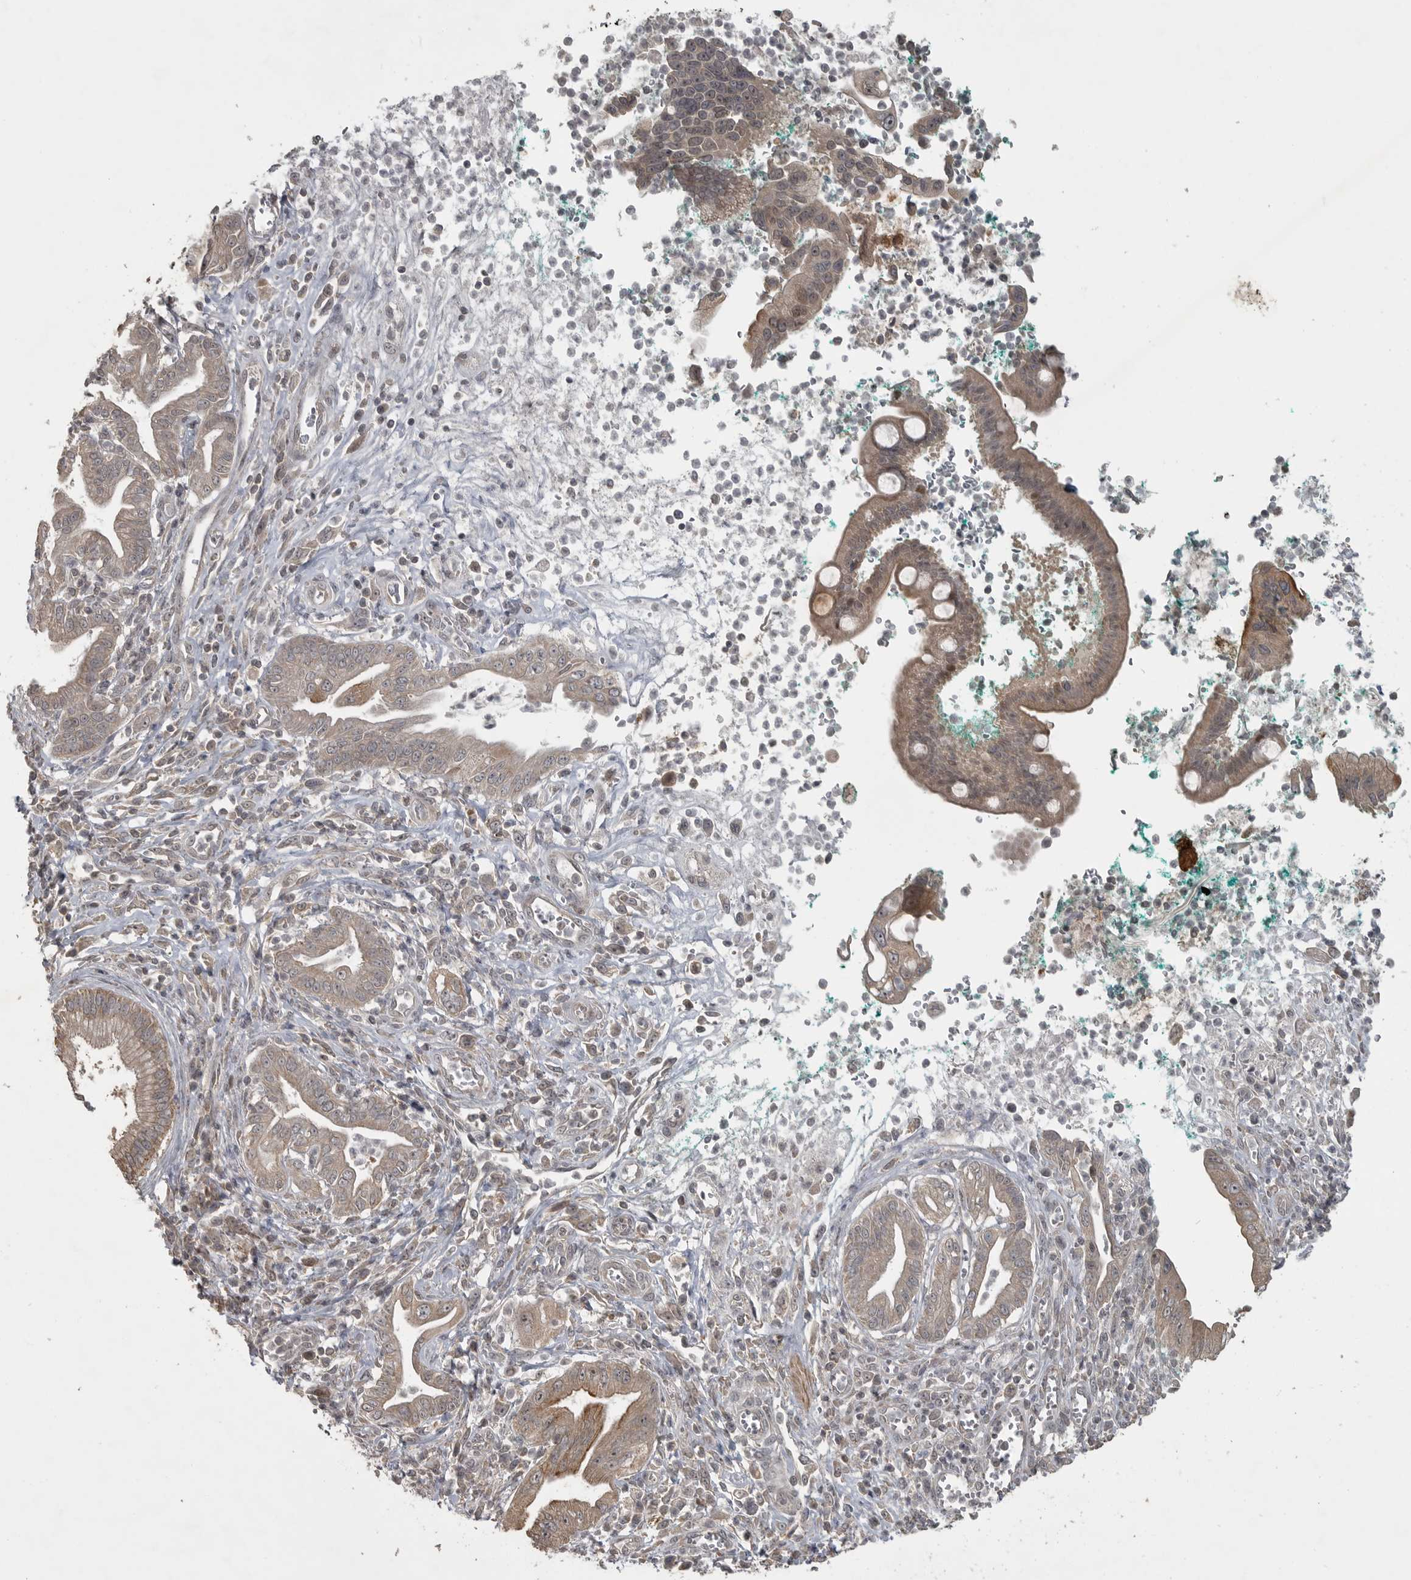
{"staining": {"intensity": "weak", "quantity": ">75%", "location": "cytoplasmic/membranous"}, "tissue": "pancreatic cancer", "cell_type": "Tumor cells", "image_type": "cancer", "snomed": [{"axis": "morphology", "description": "Adenocarcinoma, NOS"}, {"axis": "topography", "description": "Pancreas"}], "caption": "This histopathology image exhibits pancreatic adenocarcinoma stained with immunohistochemistry (IHC) to label a protein in brown. The cytoplasmic/membranous of tumor cells show weak positivity for the protein. Nuclei are counter-stained blue.", "gene": "LLGL1", "patient": {"sex": "male", "age": 78}}